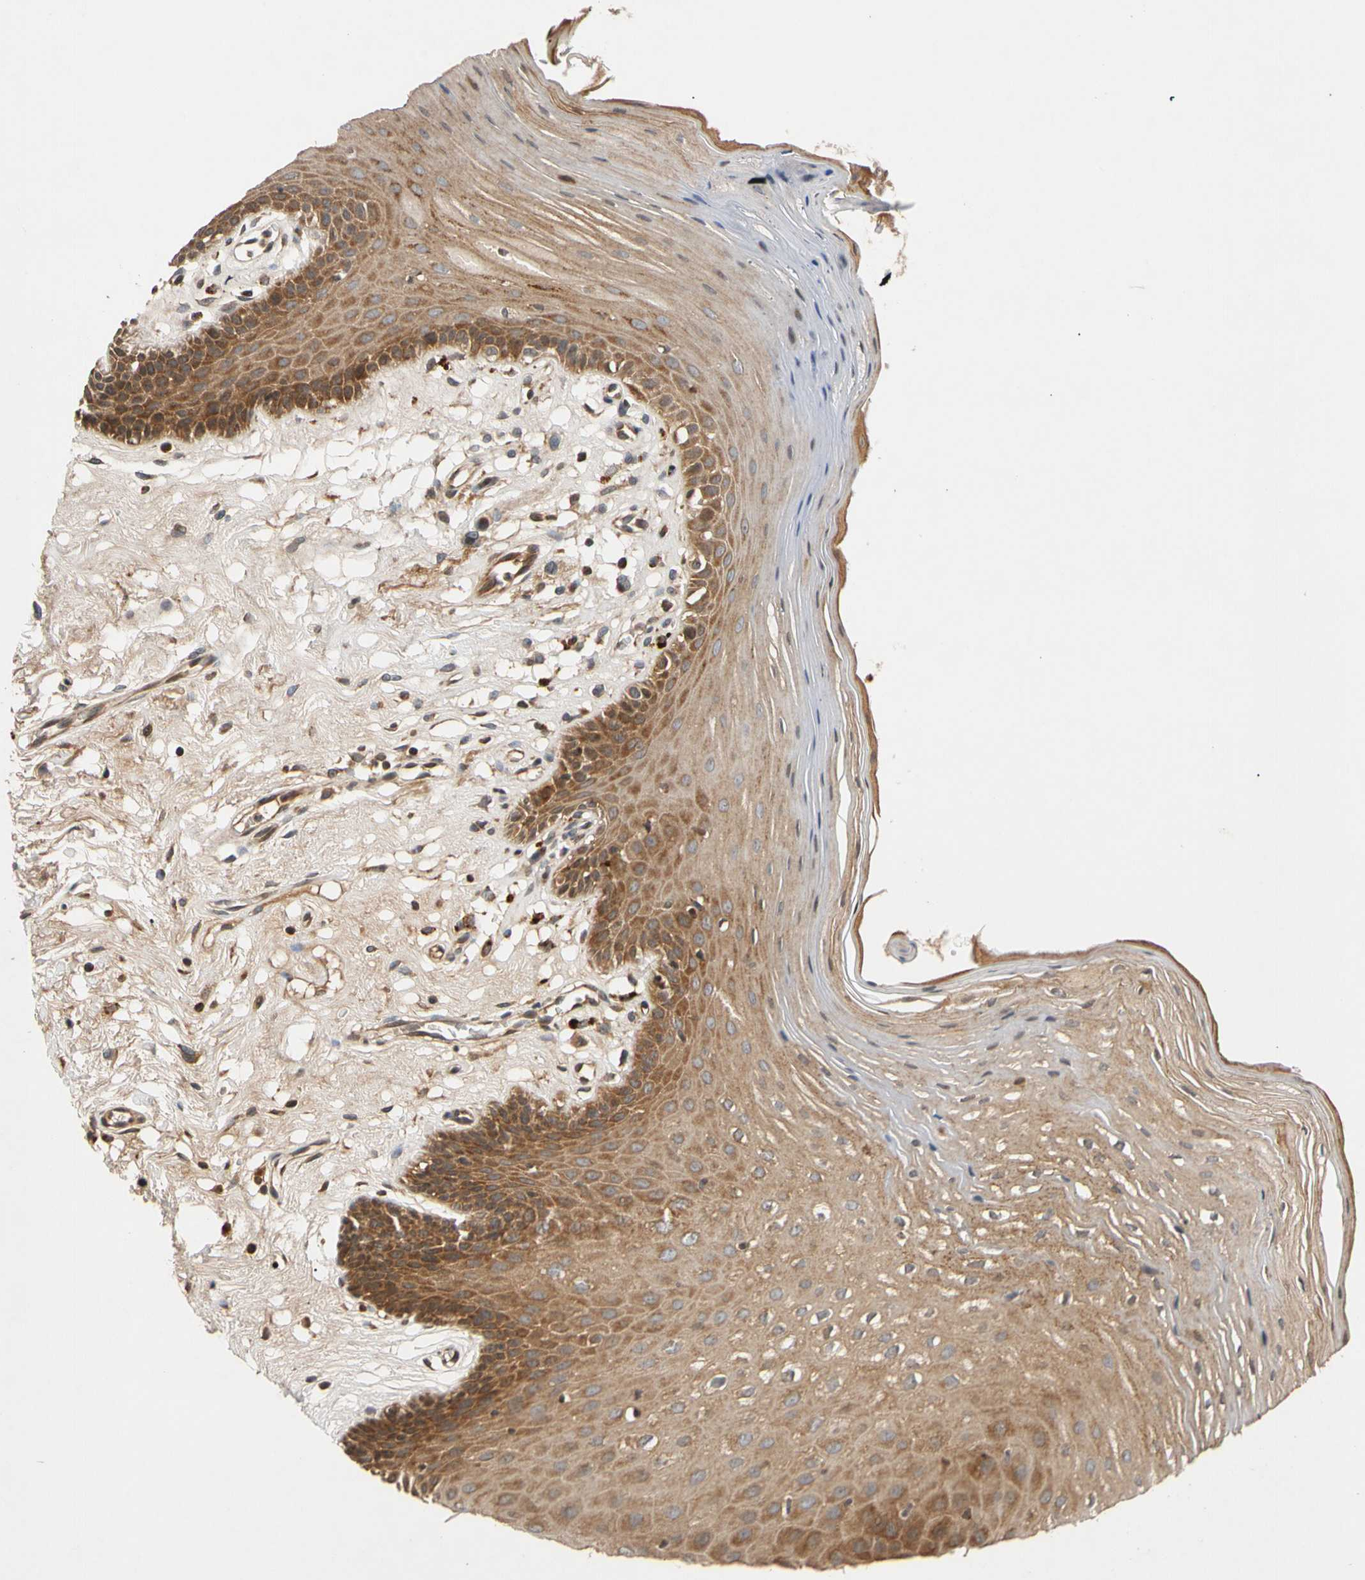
{"staining": {"intensity": "moderate", "quantity": ">75%", "location": "cytoplasmic/membranous"}, "tissue": "oral mucosa", "cell_type": "Squamous epithelial cells", "image_type": "normal", "snomed": [{"axis": "morphology", "description": "Normal tissue, NOS"}, {"axis": "morphology", "description": "Squamous cell carcinoma, NOS"}, {"axis": "topography", "description": "Skeletal muscle"}, {"axis": "topography", "description": "Oral tissue"}, {"axis": "topography", "description": "Head-Neck"}], "caption": "Protein staining of benign oral mucosa exhibits moderate cytoplasmic/membranous positivity in about >75% of squamous epithelial cells.", "gene": "MRPS22", "patient": {"sex": "male", "age": 71}}